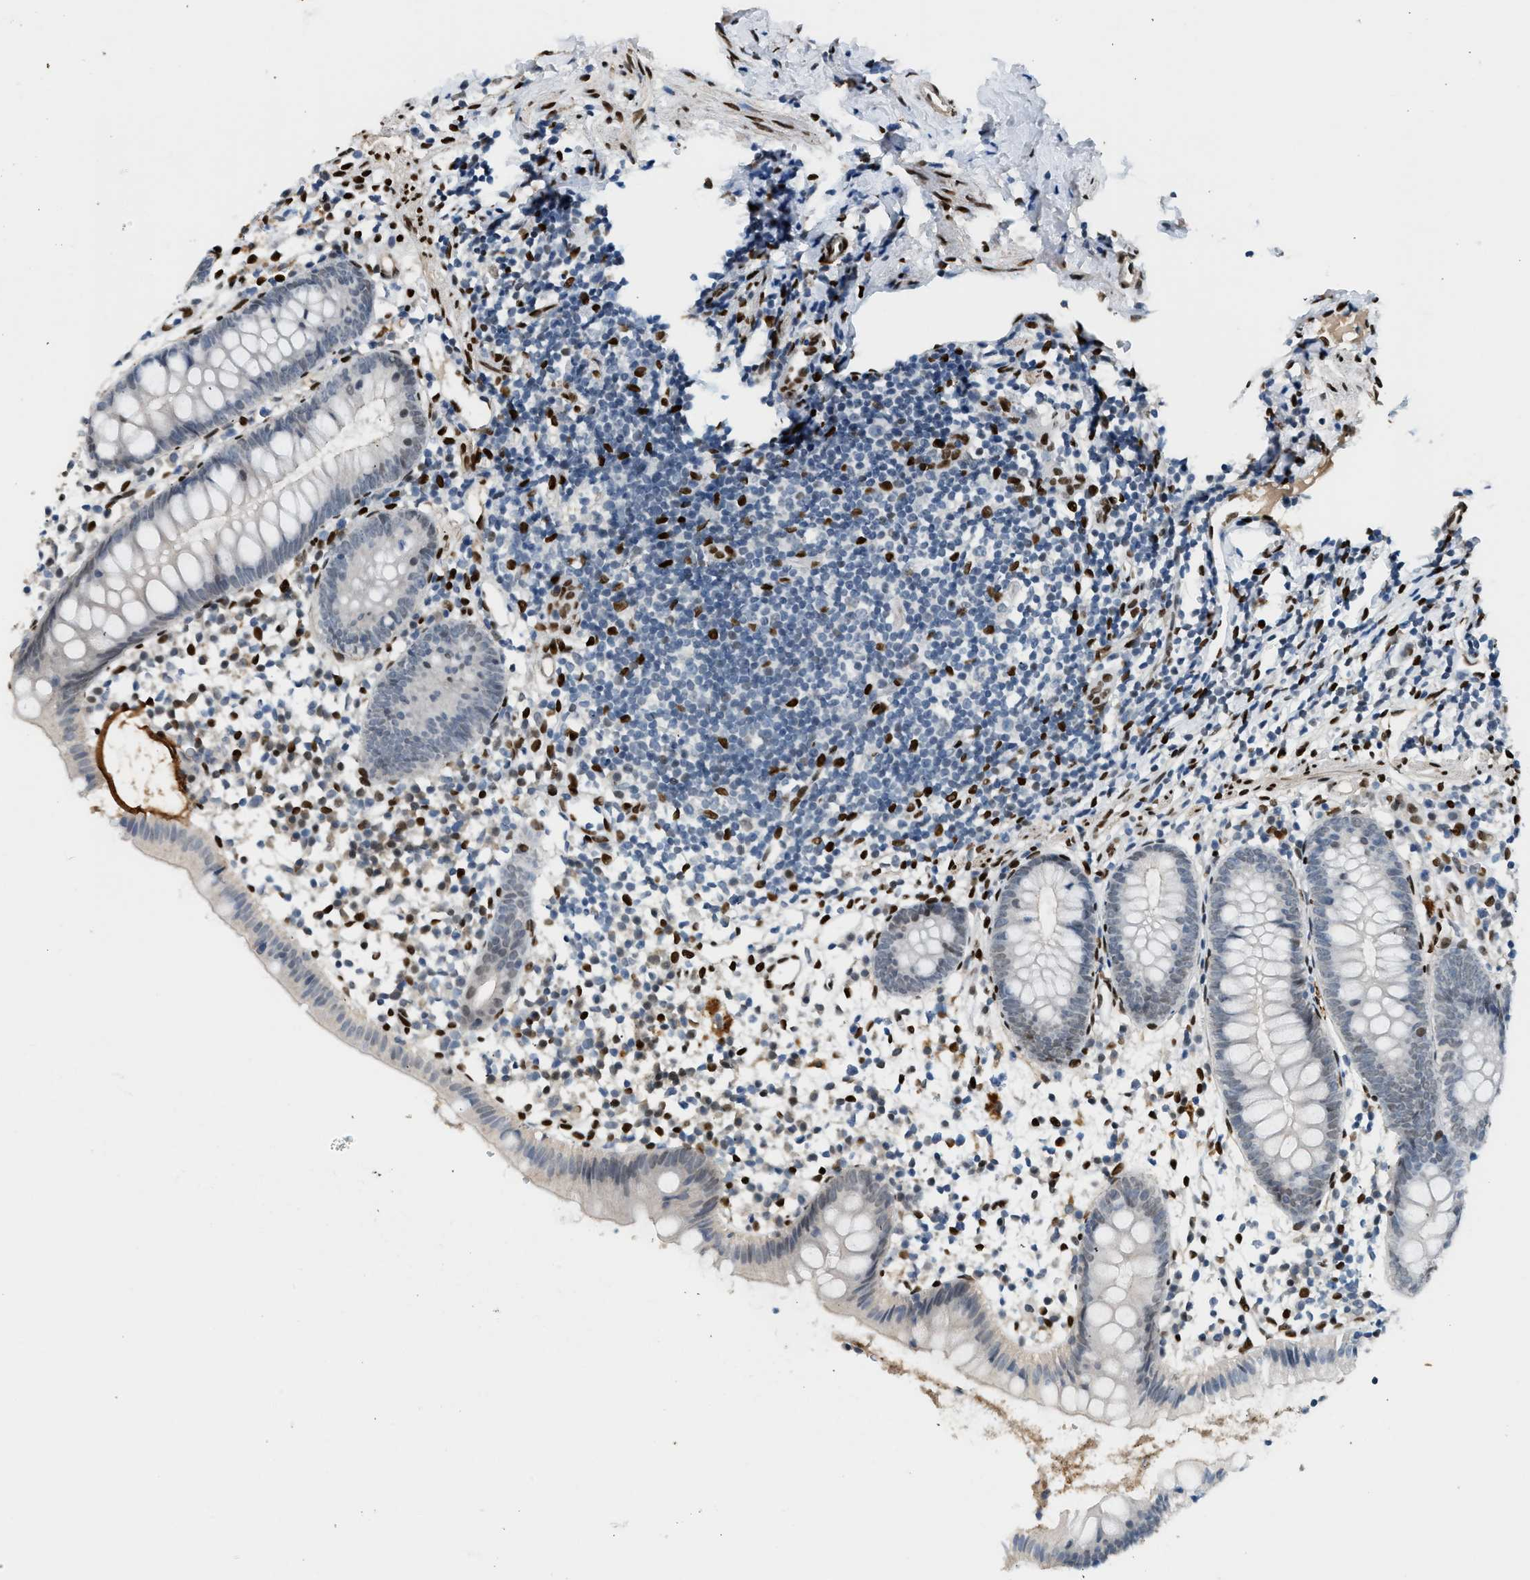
{"staining": {"intensity": "negative", "quantity": "none", "location": "none"}, "tissue": "appendix", "cell_type": "Glandular cells", "image_type": "normal", "snomed": [{"axis": "morphology", "description": "Normal tissue, NOS"}, {"axis": "topography", "description": "Appendix"}], "caption": "Protein analysis of unremarkable appendix exhibits no significant positivity in glandular cells.", "gene": "ZBTB20", "patient": {"sex": "female", "age": 20}}